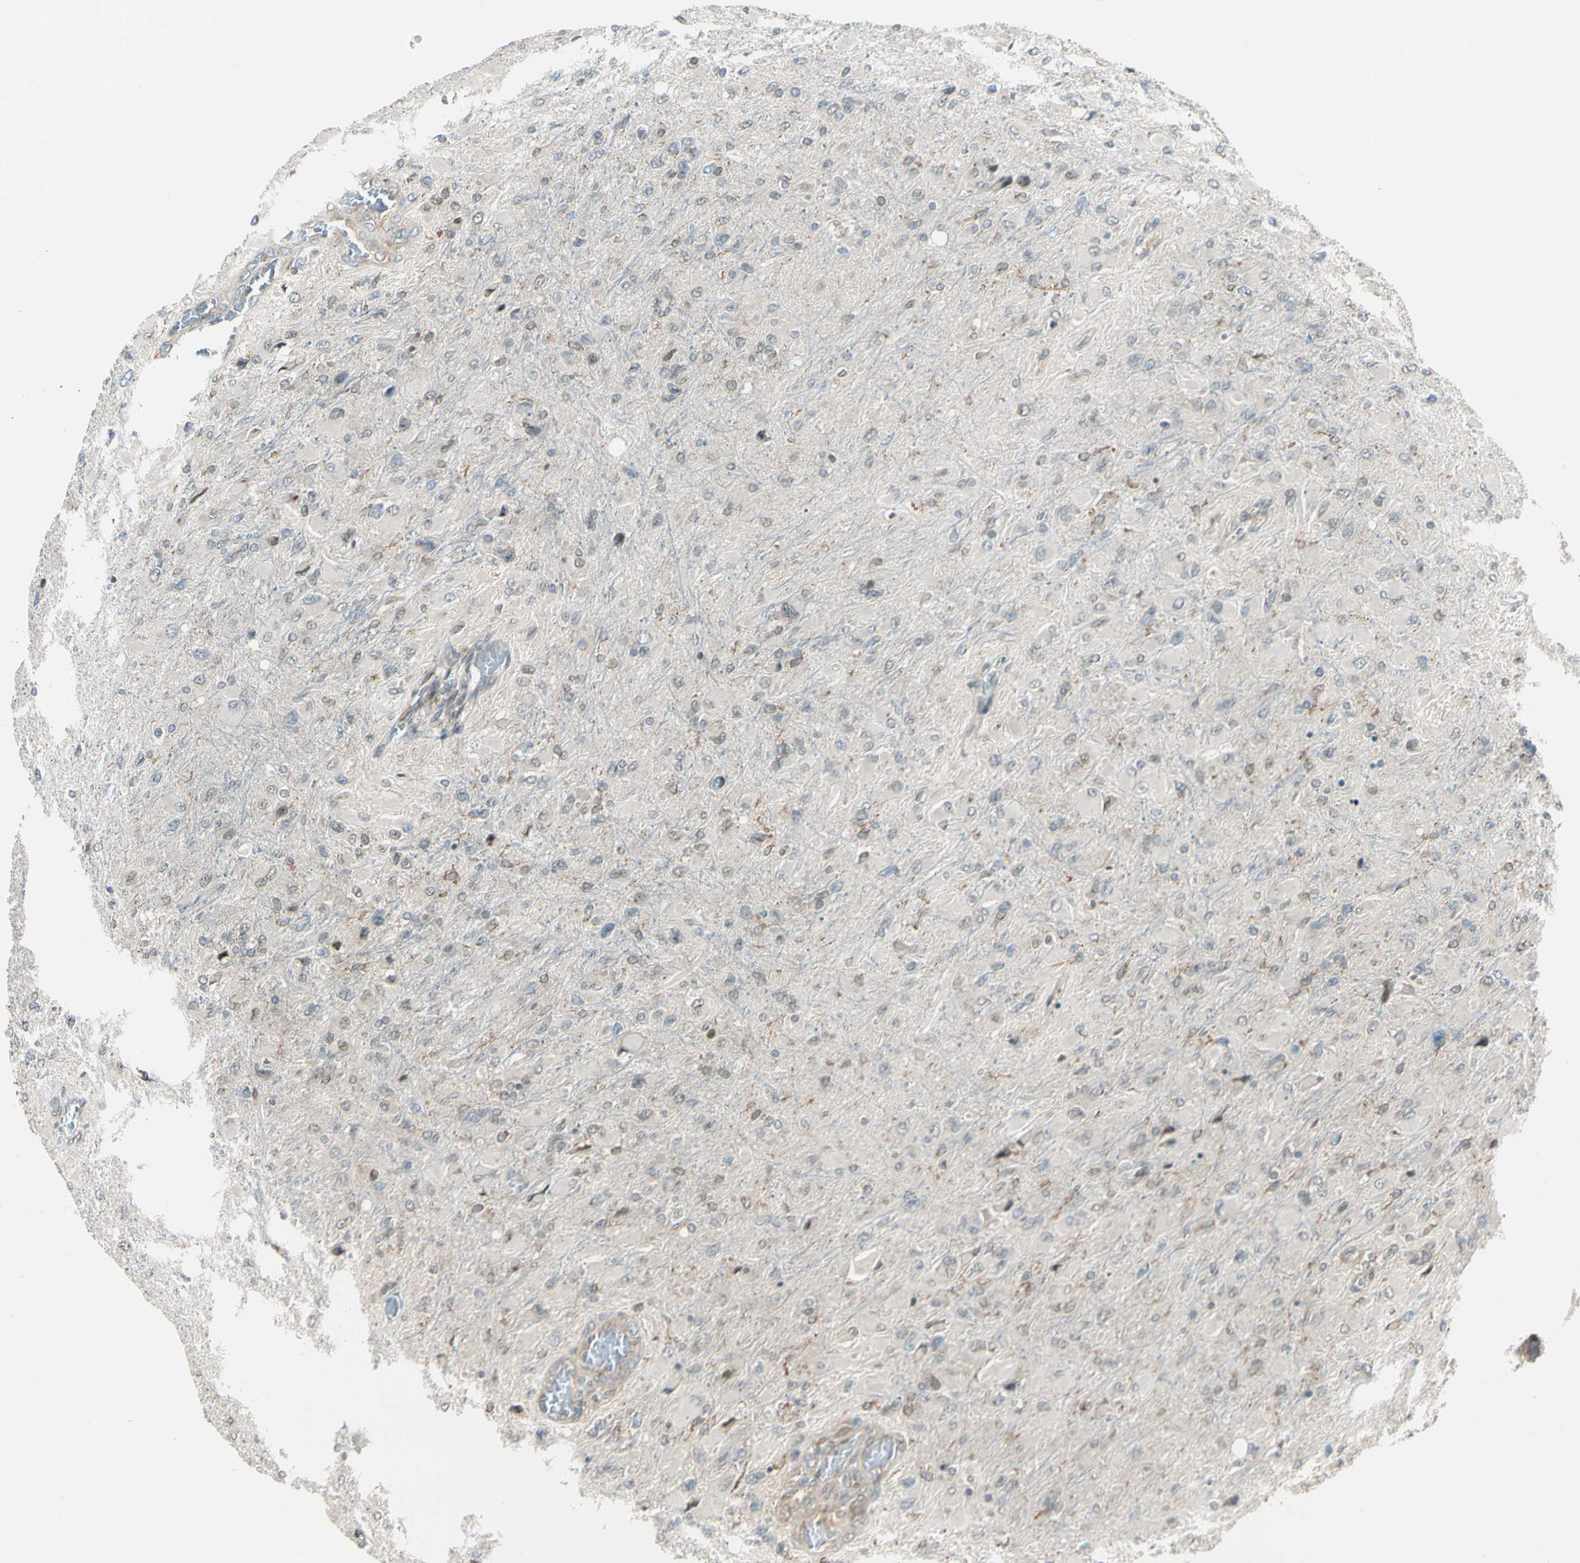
{"staining": {"intensity": "weak", "quantity": "<25%", "location": "cytoplasmic/membranous,nuclear"}, "tissue": "glioma", "cell_type": "Tumor cells", "image_type": "cancer", "snomed": [{"axis": "morphology", "description": "Glioma, malignant, High grade"}, {"axis": "topography", "description": "Cerebral cortex"}], "caption": "The image displays no staining of tumor cells in glioma.", "gene": "TRIO", "patient": {"sex": "female", "age": 36}}